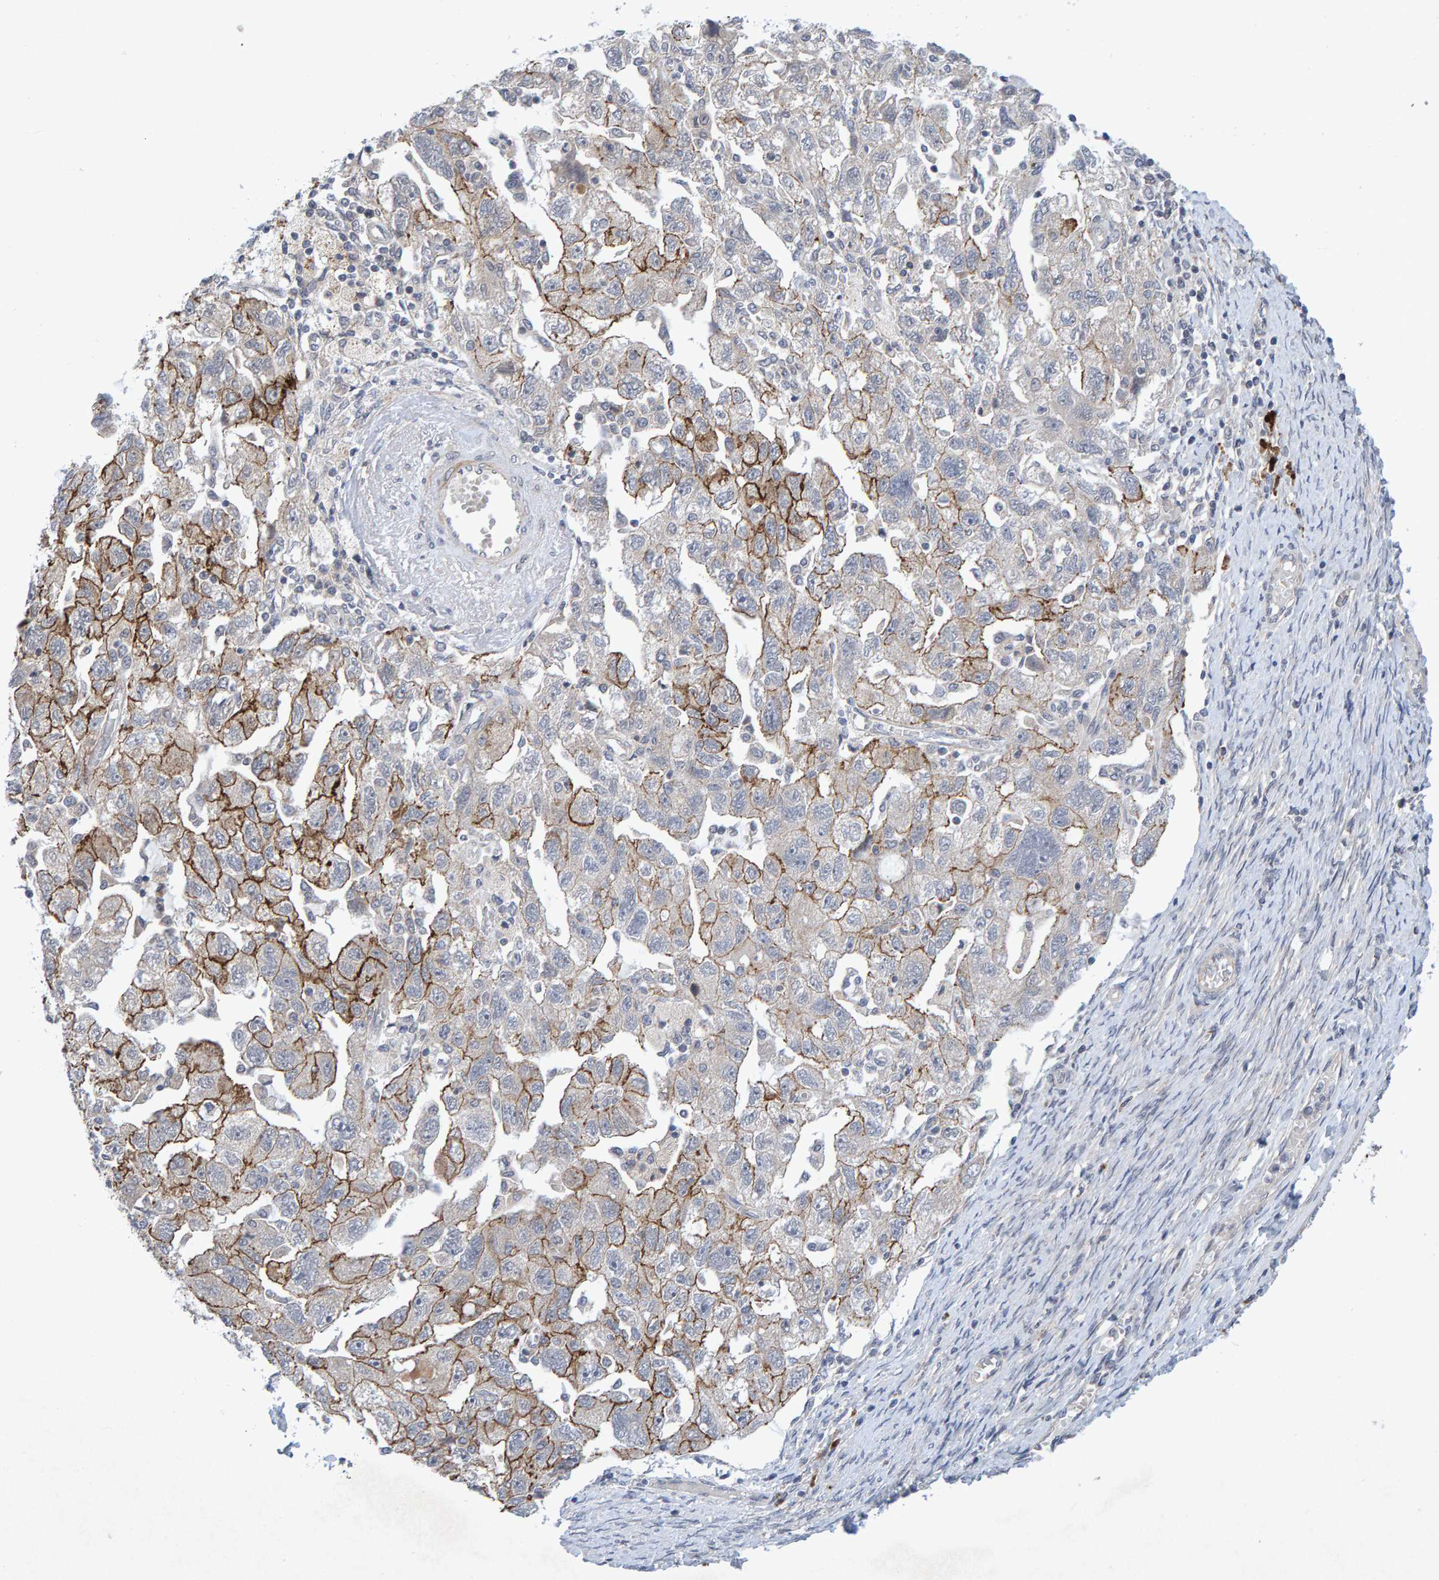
{"staining": {"intensity": "moderate", "quantity": "25%-75%", "location": "cytoplasmic/membranous"}, "tissue": "ovarian cancer", "cell_type": "Tumor cells", "image_type": "cancer", "snomed": [{"axis": "morphology", "description": "Carcinoma, NOS"}, {"axis": "morphology", "description": "Cystadenocarcinoma, serous, NOS"}, {"axis": "topography", "description": "Ovary"}], "caption": "Protein expression analysis of human ovarian cancer (carcinoma) reveals moderate cytoplasmic/membranous expression in approximately 25%-75% of tumor cells.", "gene": "CDH2", "patient": {"sex": "female", "age": 69}}